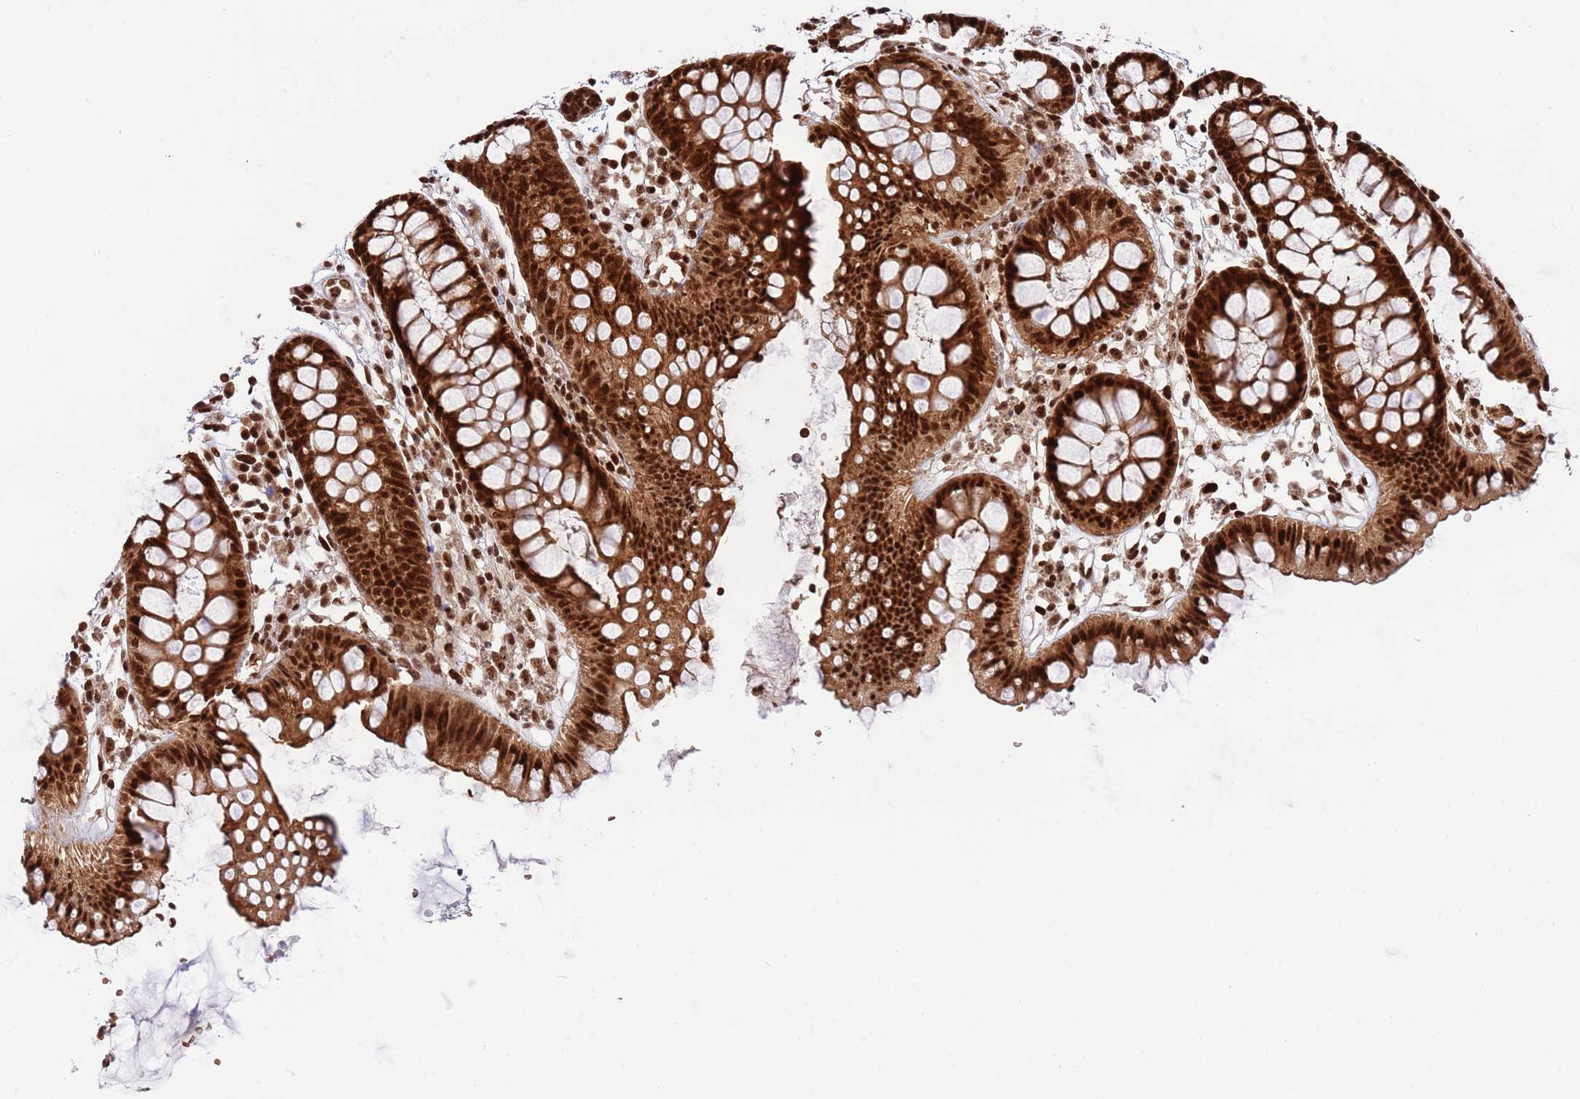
{"staining": {"intensity": "strong", "quantity": ">75%", "location": "cytoplasmic/membranous,nuclear"}, "tissue": "colon", "cell_type": "Endothelial cells", "image_type": "normal", "snomed": [{"axis": "morphology", "description": "Normal tissue, NOS"}, {"axis": "topography", "description": "Colon"}], "caption": "Unremarkable colon demonstrates strong cytoplasmic/membranous,nuclear staining in about >75% of endothelial cells, visualized by immunohistochemistry. (DAB IHC with brightfield microscopy, high magnification).", "gene": "RIF1", "patient": {"sex": "female", "age": 84}}